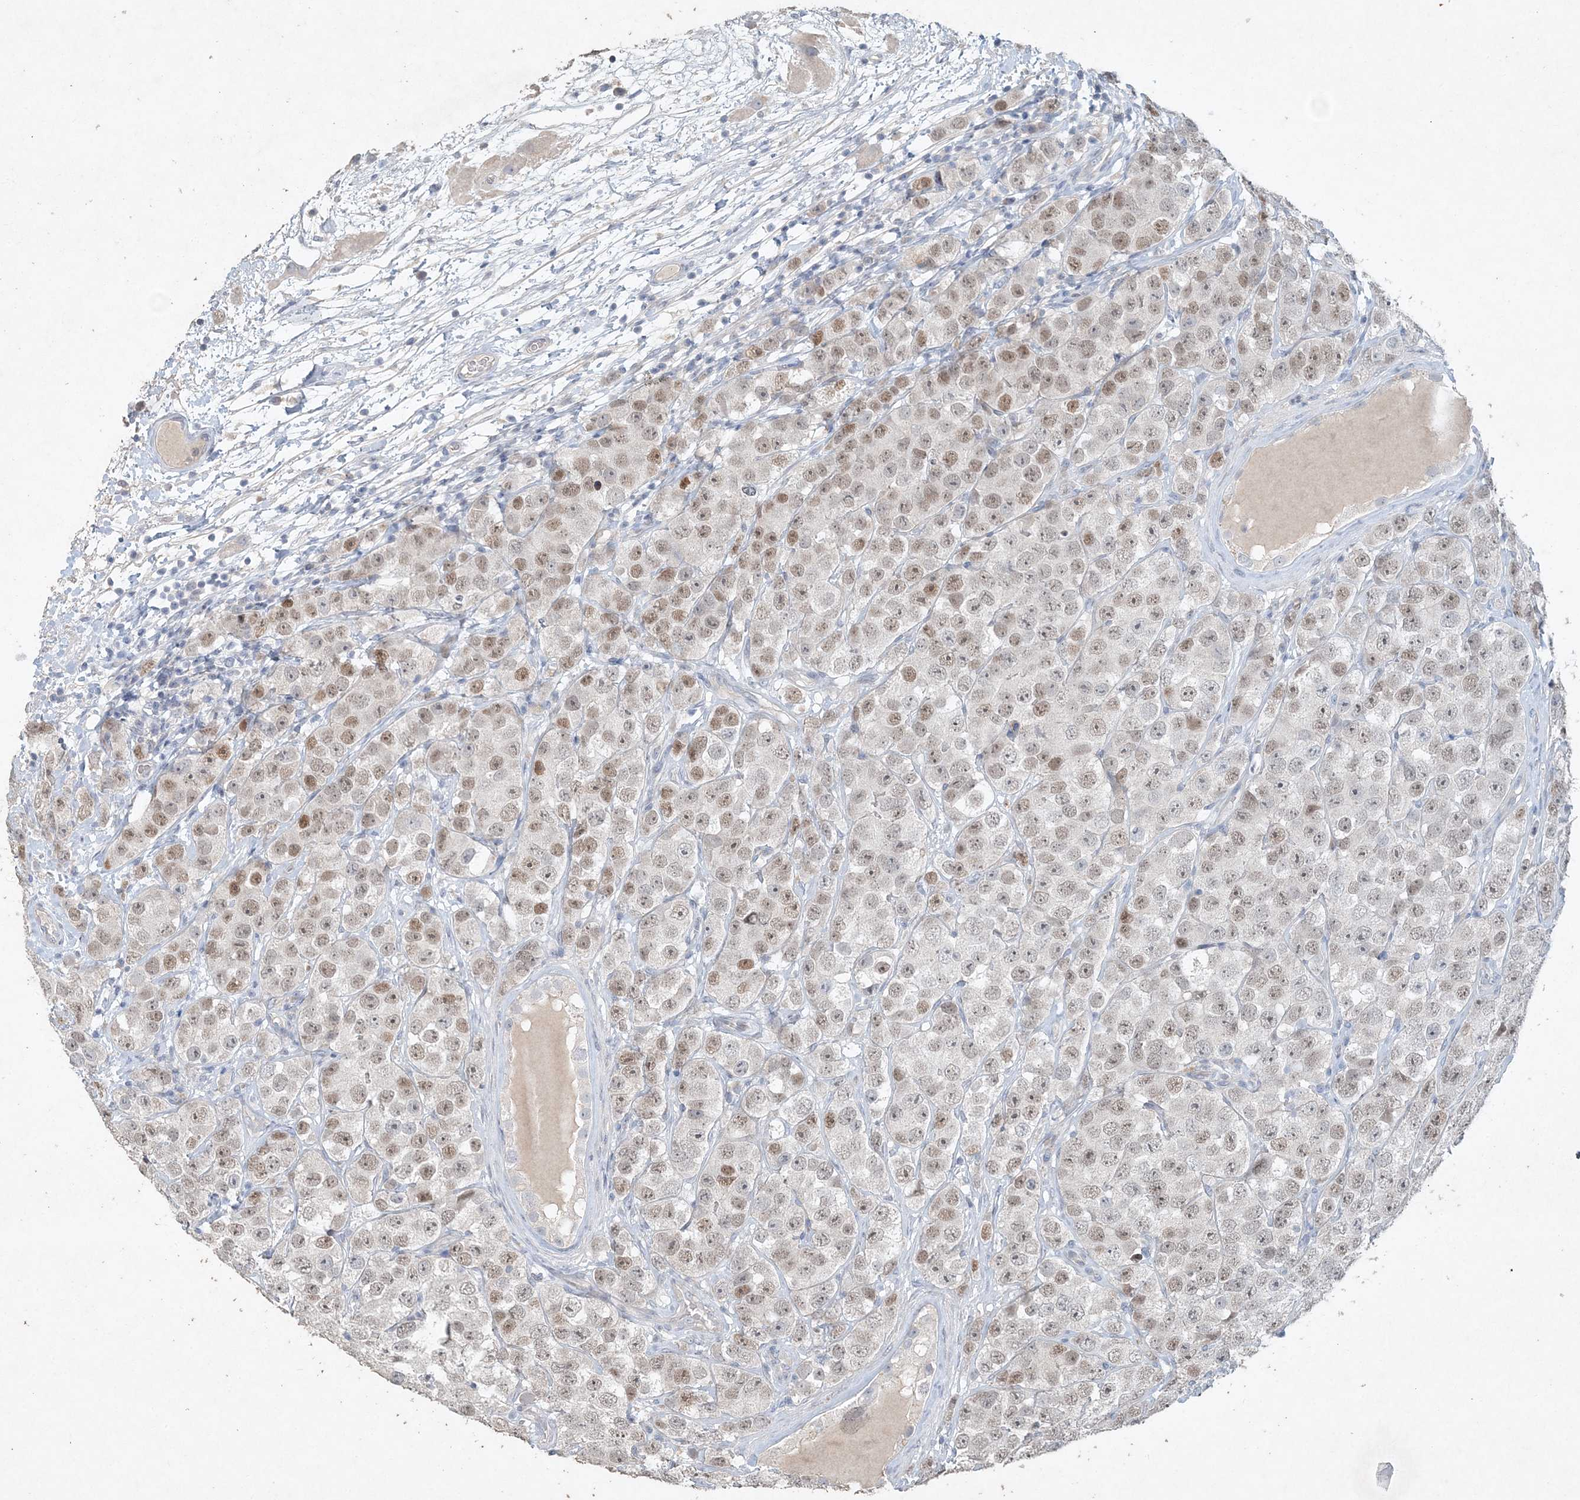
{"staining": {"intensity": "moderate", "quantity": "25%-75%", "location": "nuclear"}, "tissue": "testis cancer", "cell_type": "Tumor cells", "image_type": "cancer", "snomed": [{"axis": "morphology", "description": "Seminoma, NOS"}, {"axis": "topography", "description": "Testis"}], "caption": "Immunohistochemistry (IHC) image of neoplastic tissue: testis cancer stained using immunohistochemistry demonstrates medium levels of moderate protein expression localized specifically in the nuclear of tumor cells, appearing as a nuclear brown color.", "gene": "DNAH5", "patient": {"sex": "male", "age": 28}}